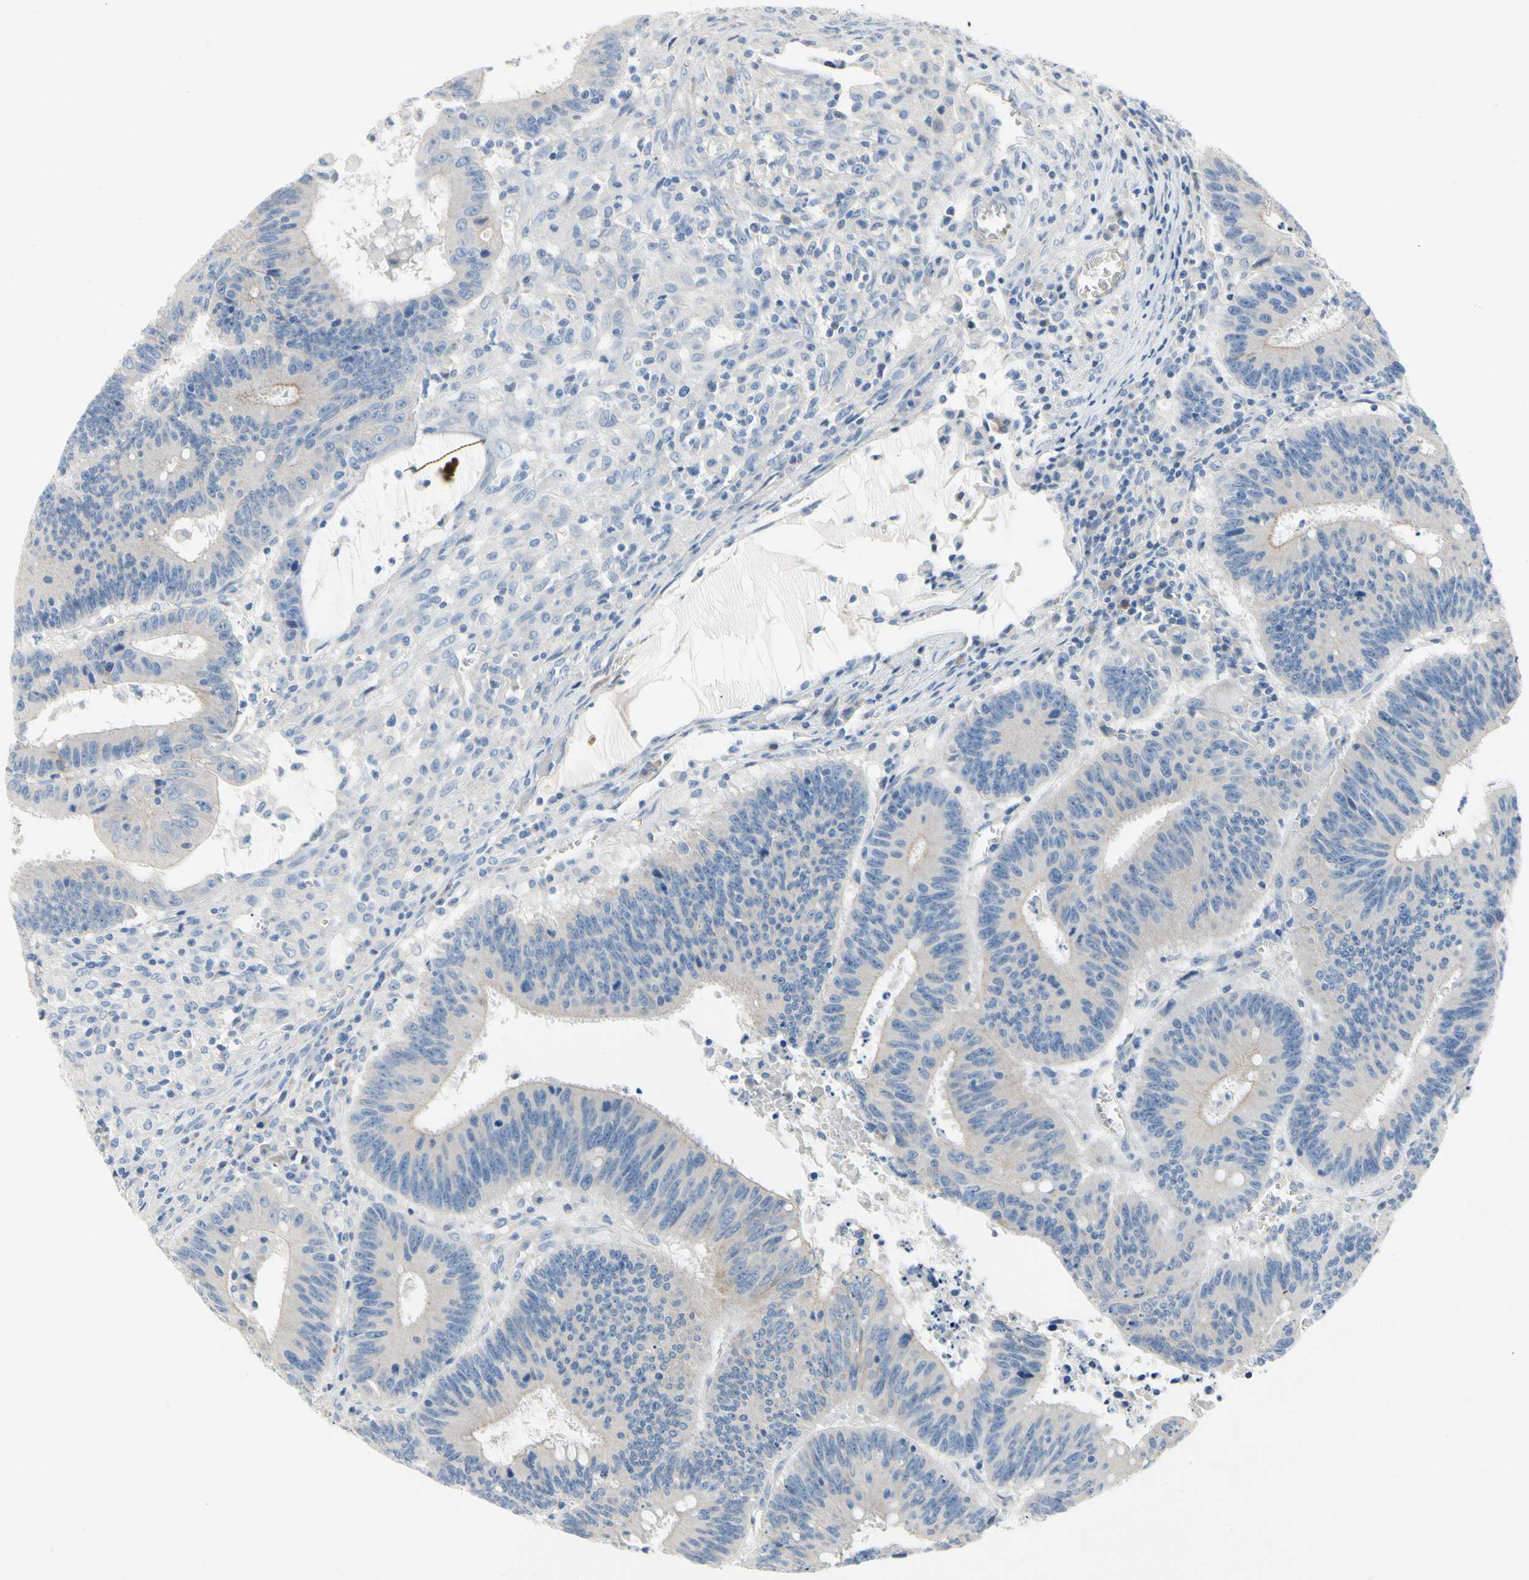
{"staining": {"intensity": "weak", "quantity": "<25%", "location": "cytoplasmic/membranous"}, "tissue": "colorectal cancer", "cell_type": "Tumor cells", "image_type": "cancer", "snomed": [{"axis": "morphology", "description": "Adenocarcinoma, NOS"}, {"axis": "topography", "description": "Colon"}], "caption": "DAB immunohistochemical staining of adenocarcinoma (colorectal) shows no significant positivity in tumor cells.", "gene": "CA14", "patient": {"sex": "male", "age": 45}}